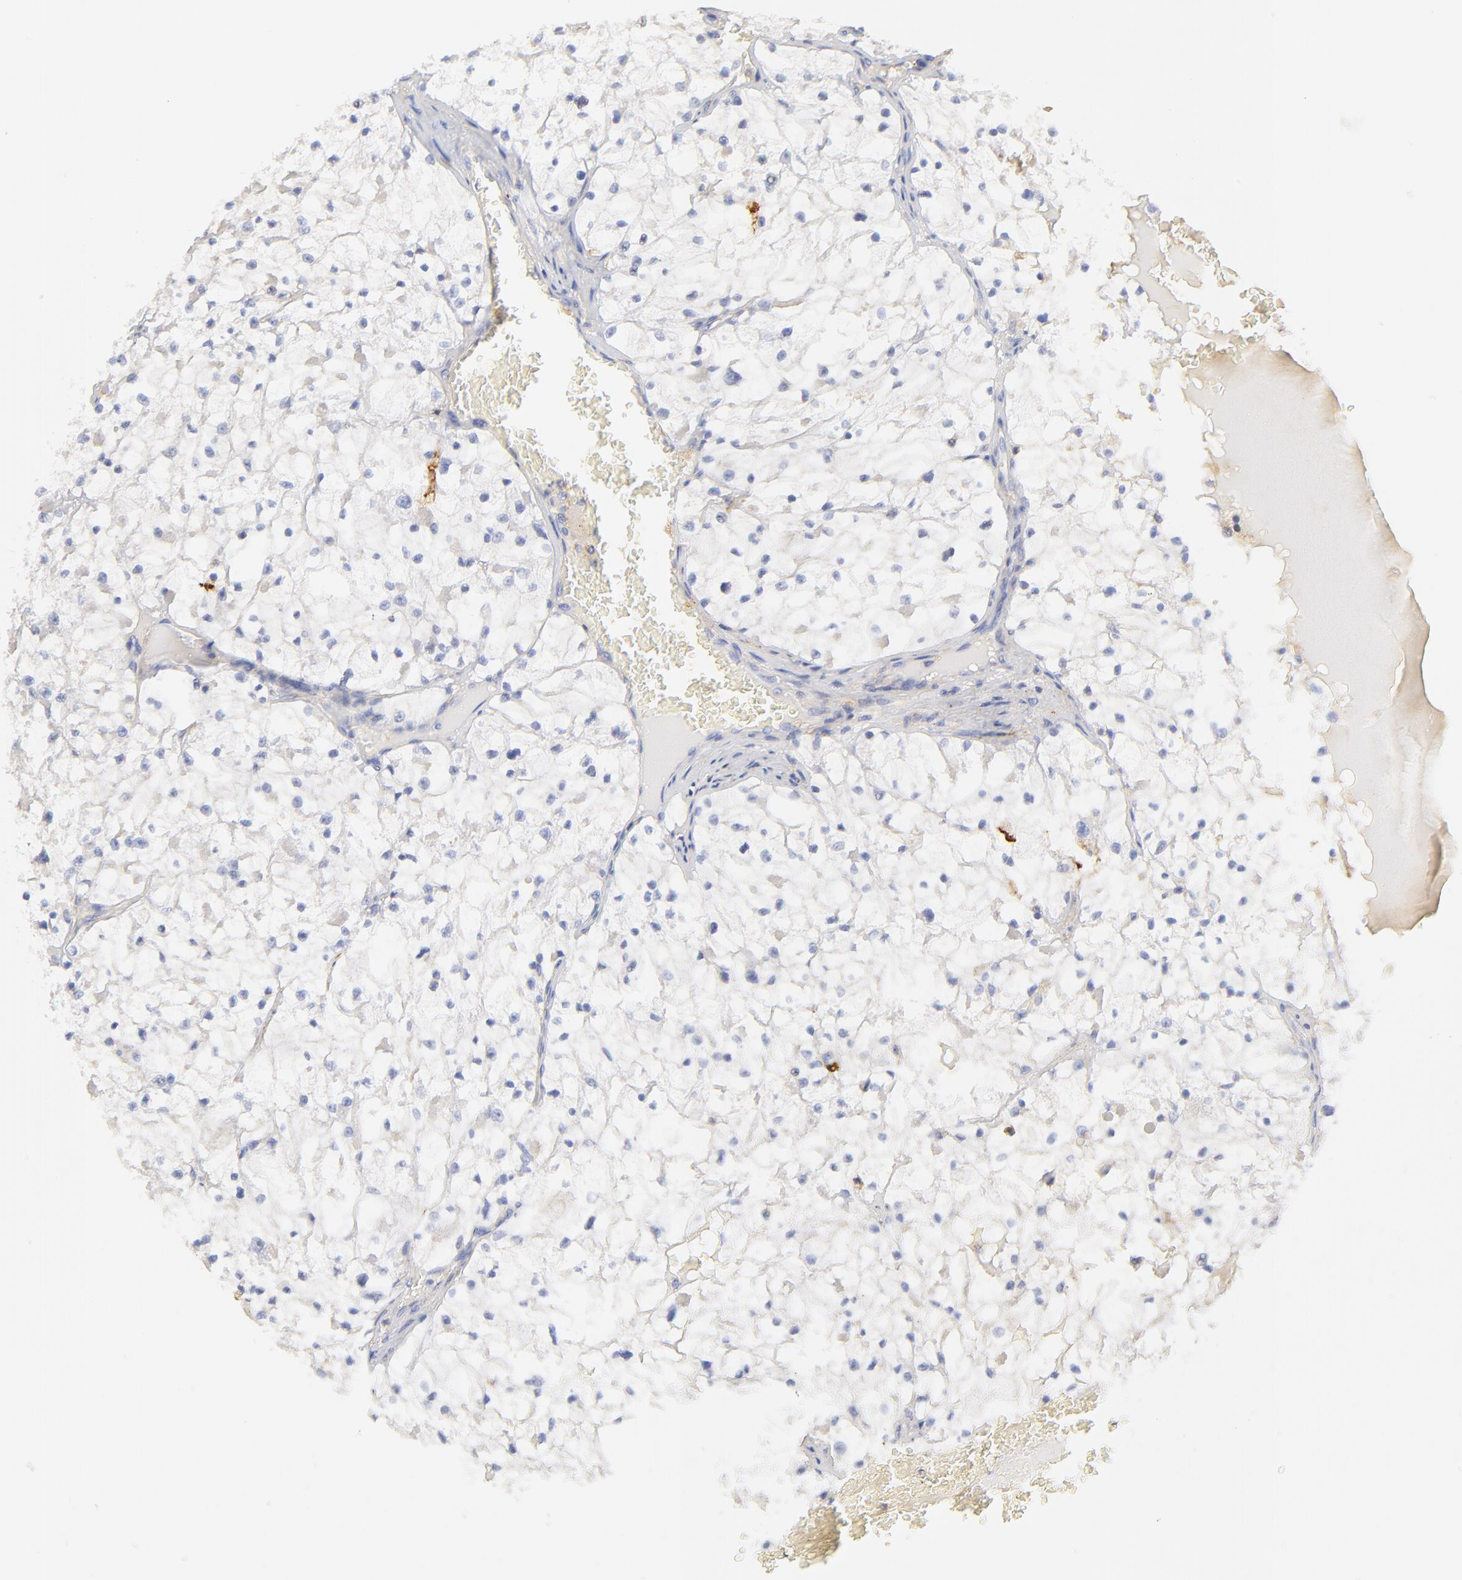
{"staining": {"intensity": "negative", "quantity": "none", "location": "none"}, "tissue": "renal cancer", "cell_type": "Tumor cells", "image_type": "cancer", "snomed": [{"axis": "morphology", "description": "Adenocarcinoma, NOS"}, {"axis": "topography", "description": "Kidney"}], "caption": "Tumor cells are negative for brown protein staining in renal cancer.", "gene": "MDGA2", "patient": {"sex": "male", "age": 61}}